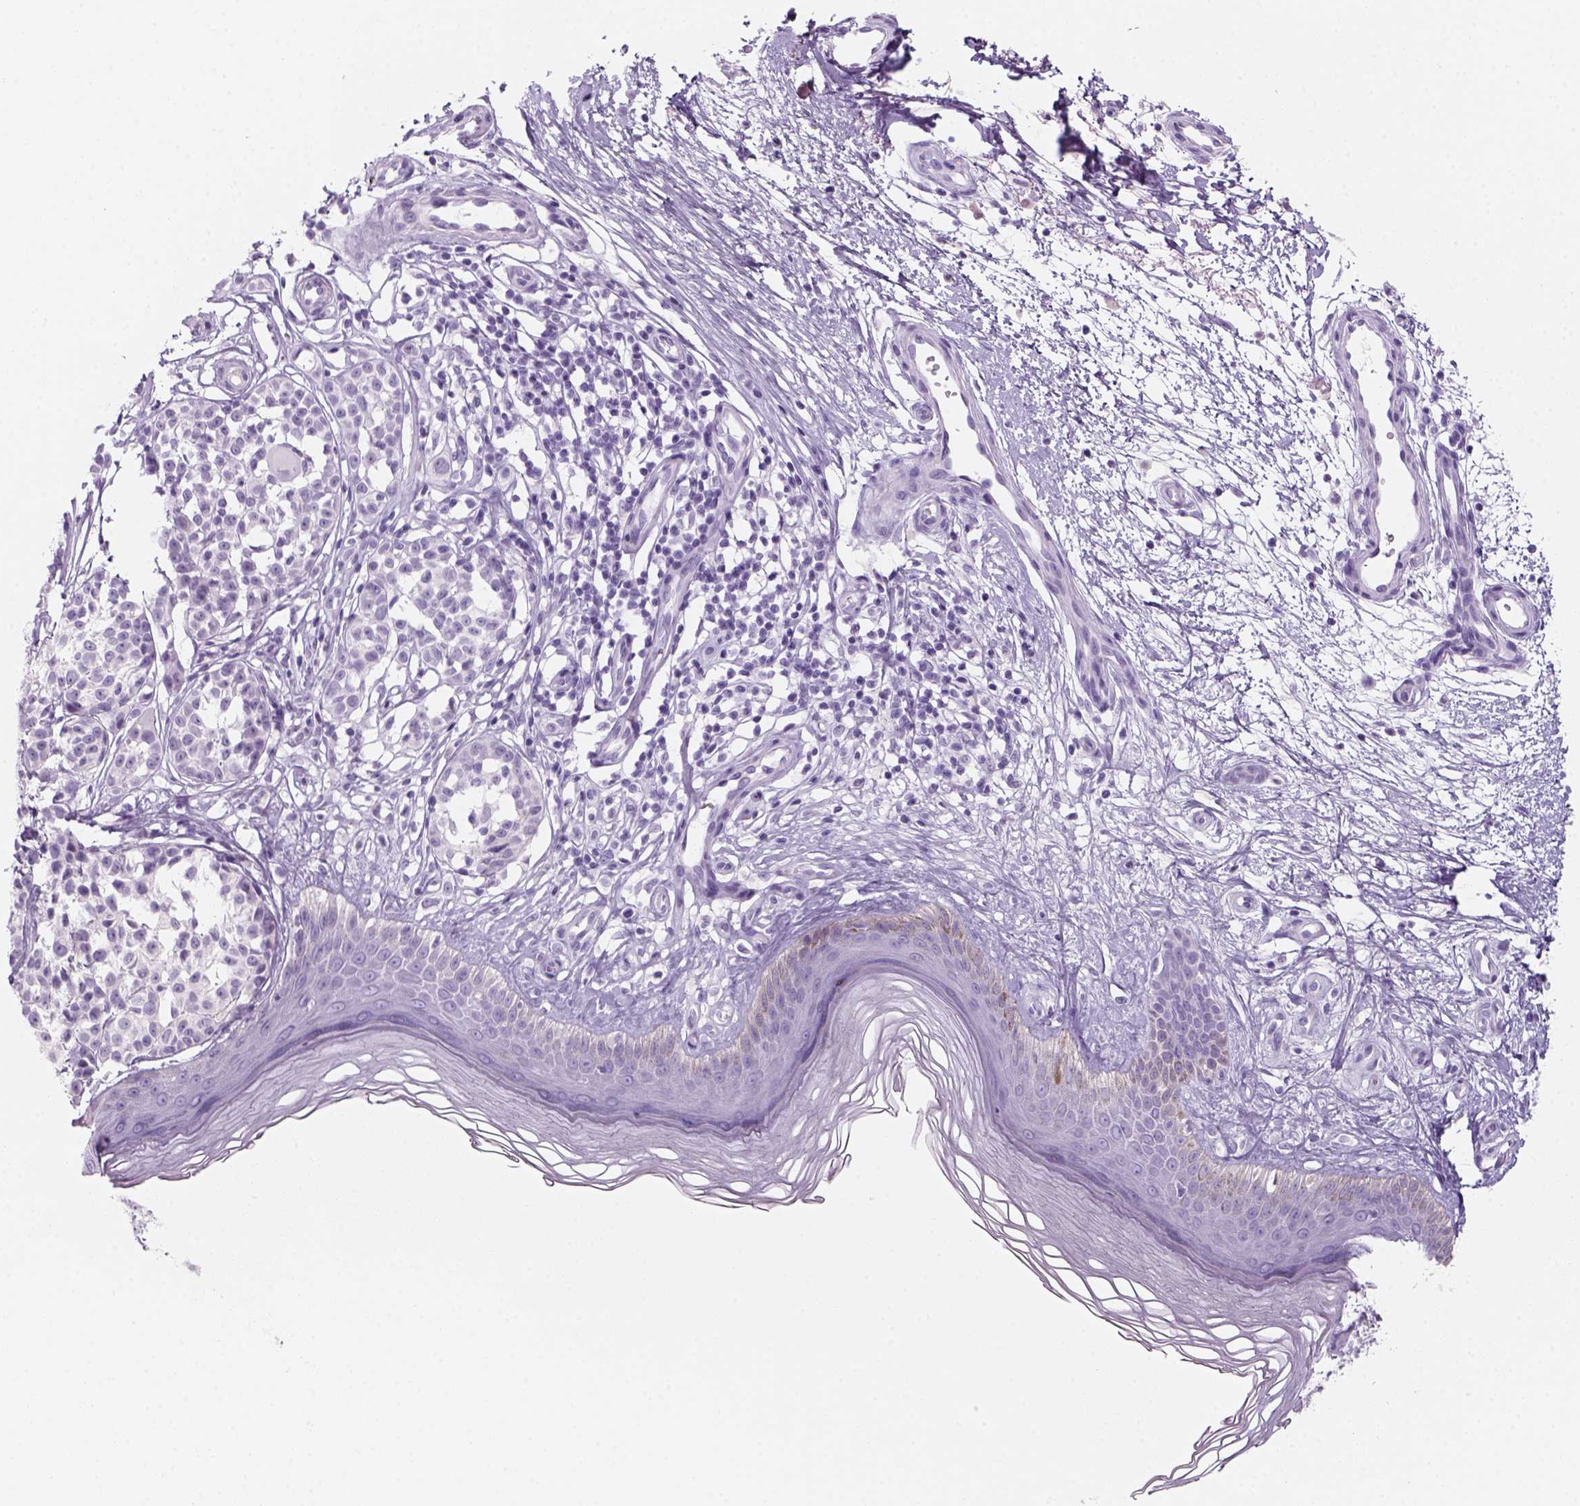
{"staining": {"intensity": "negative", "quantity": "none", "location": "none"}, "tissue": "melanoma", "cell_type": "Tumor cells", "image_type": "cancer", "snomed": [{"axis": "morphology", "description": "Malignant melanoma, NOS"}, {"axis": "topography", "description": "Skin"}], "caption": "Human malignant melanoma stained for a protein using IHC reveals no staining in tumor cells.", "gene": "KRTAP11-1", "patient": {"sex": "female", "age": 90}}